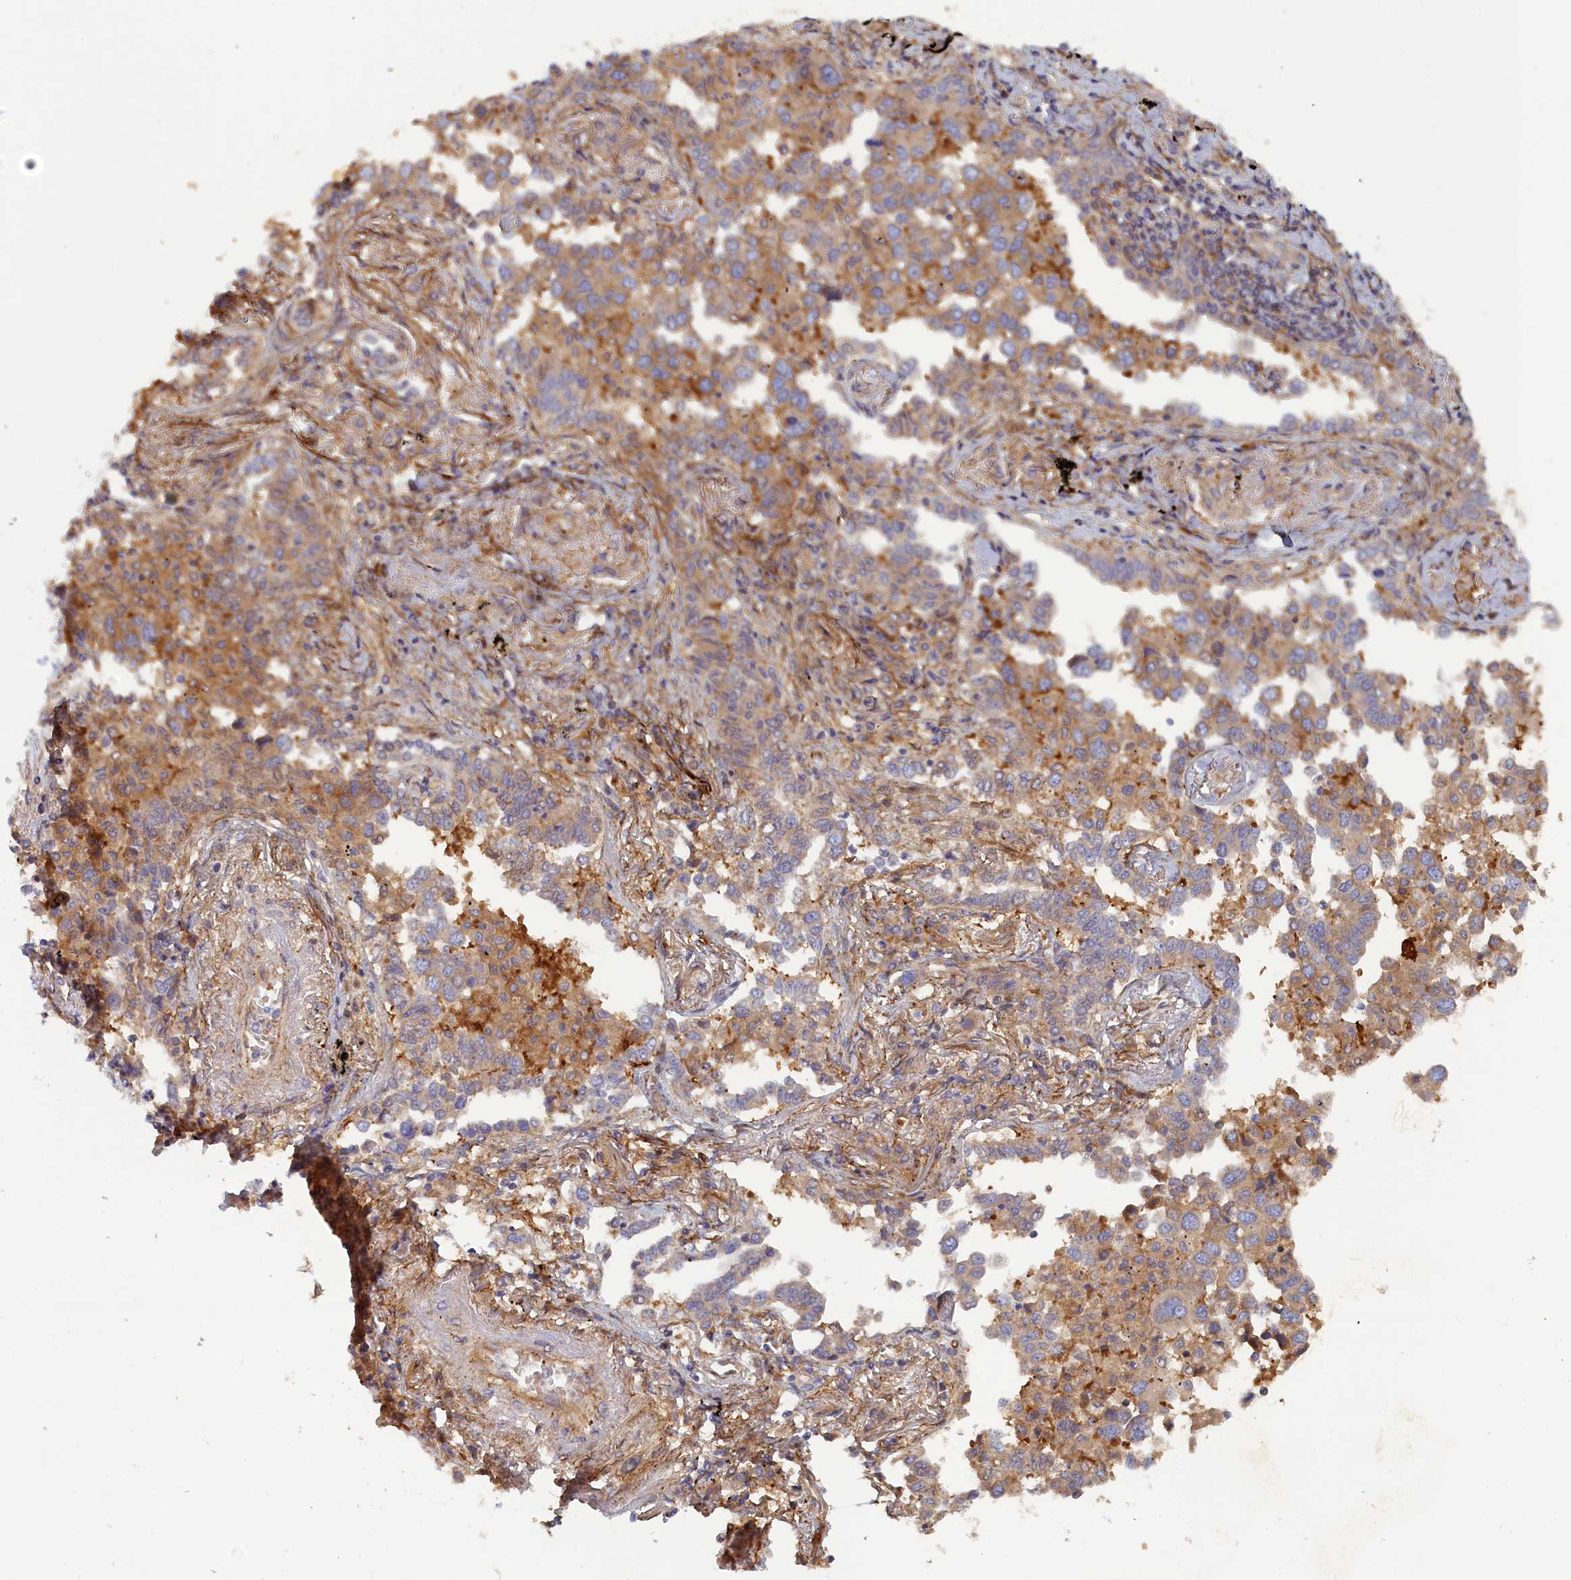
{"staining": {"intensity": "moderate", "quantity": "<25%", "location": "cytoplasmic/membranous"}, "tissue": "lung cancer", "cell_type": "Tumor cells", "image_type": "cancer", "snomed": [{"axis": "morphology", "description": "Adenocarcinoma, NOS"}, {"axis": "topography", "description": "Lung"}], "caption": "DAB immunohistochemical staining of human lung cancer (adenocarcinoma) shows moderate cytoplasmic/membranous protein expression in approximately <25% of tumor cells.", "gene": "TMEM196", "patient": {"sex": "male", "age": 67}}